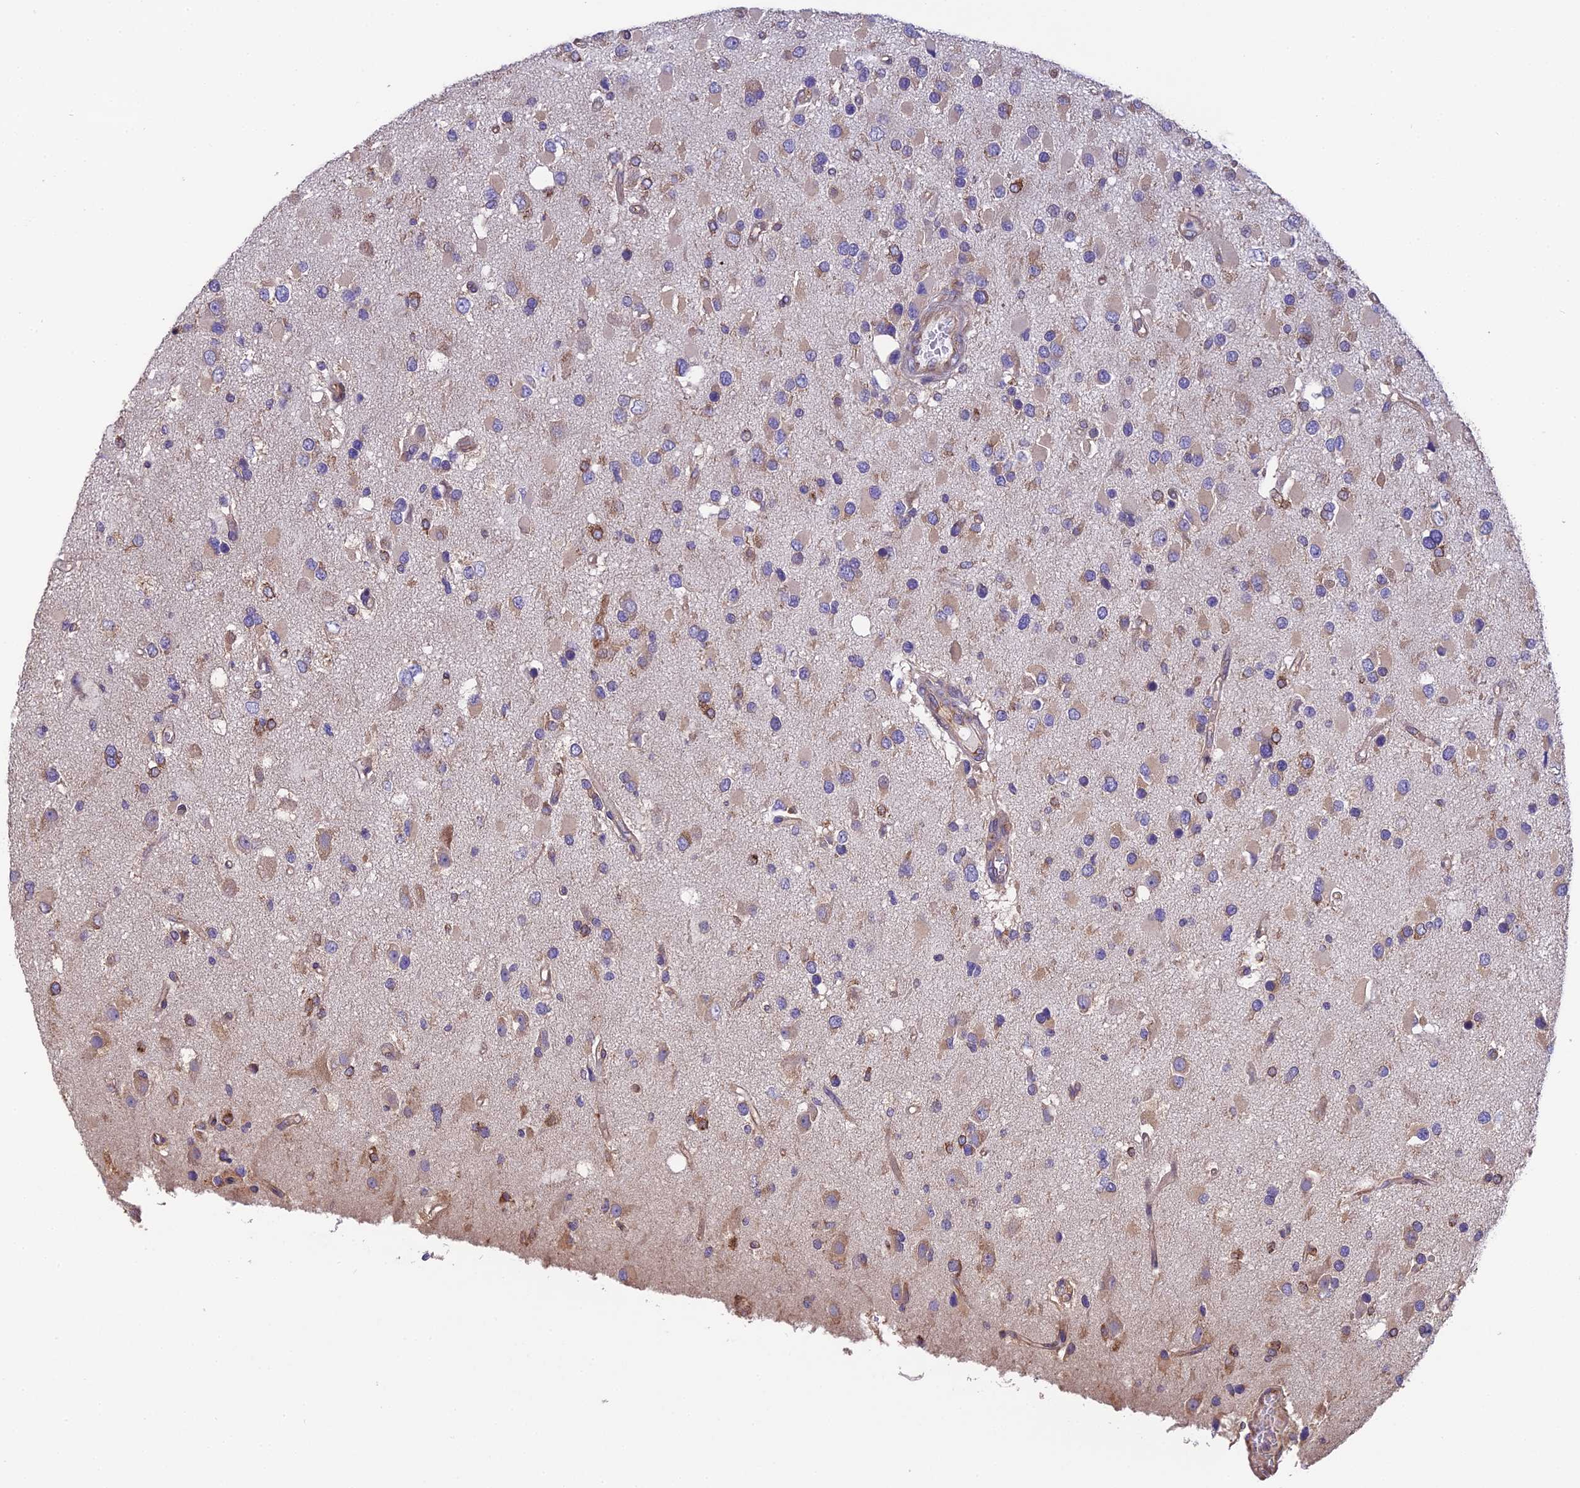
{"staining": {"intensity": "weak", "quantity": ">75%", "location": "cytoplasmic/membranous"}, "tissue": "glioma", "cell_type": "Tumor cells", "image_type": "cancer", "snomed": [{"axis": "morphology", "description": "Glioma, malignant, High grade"}, {"axis": "topography", "description": "Brain"}], "caption": "Human high-grade glioma (malignant) stained with a brown dye shows weak cytoplasmic/membranous positive staining in approximately >75% of tumor cells.", "gene": "BLOC1S4", "patient": {"sex": "male", "age": 53}}